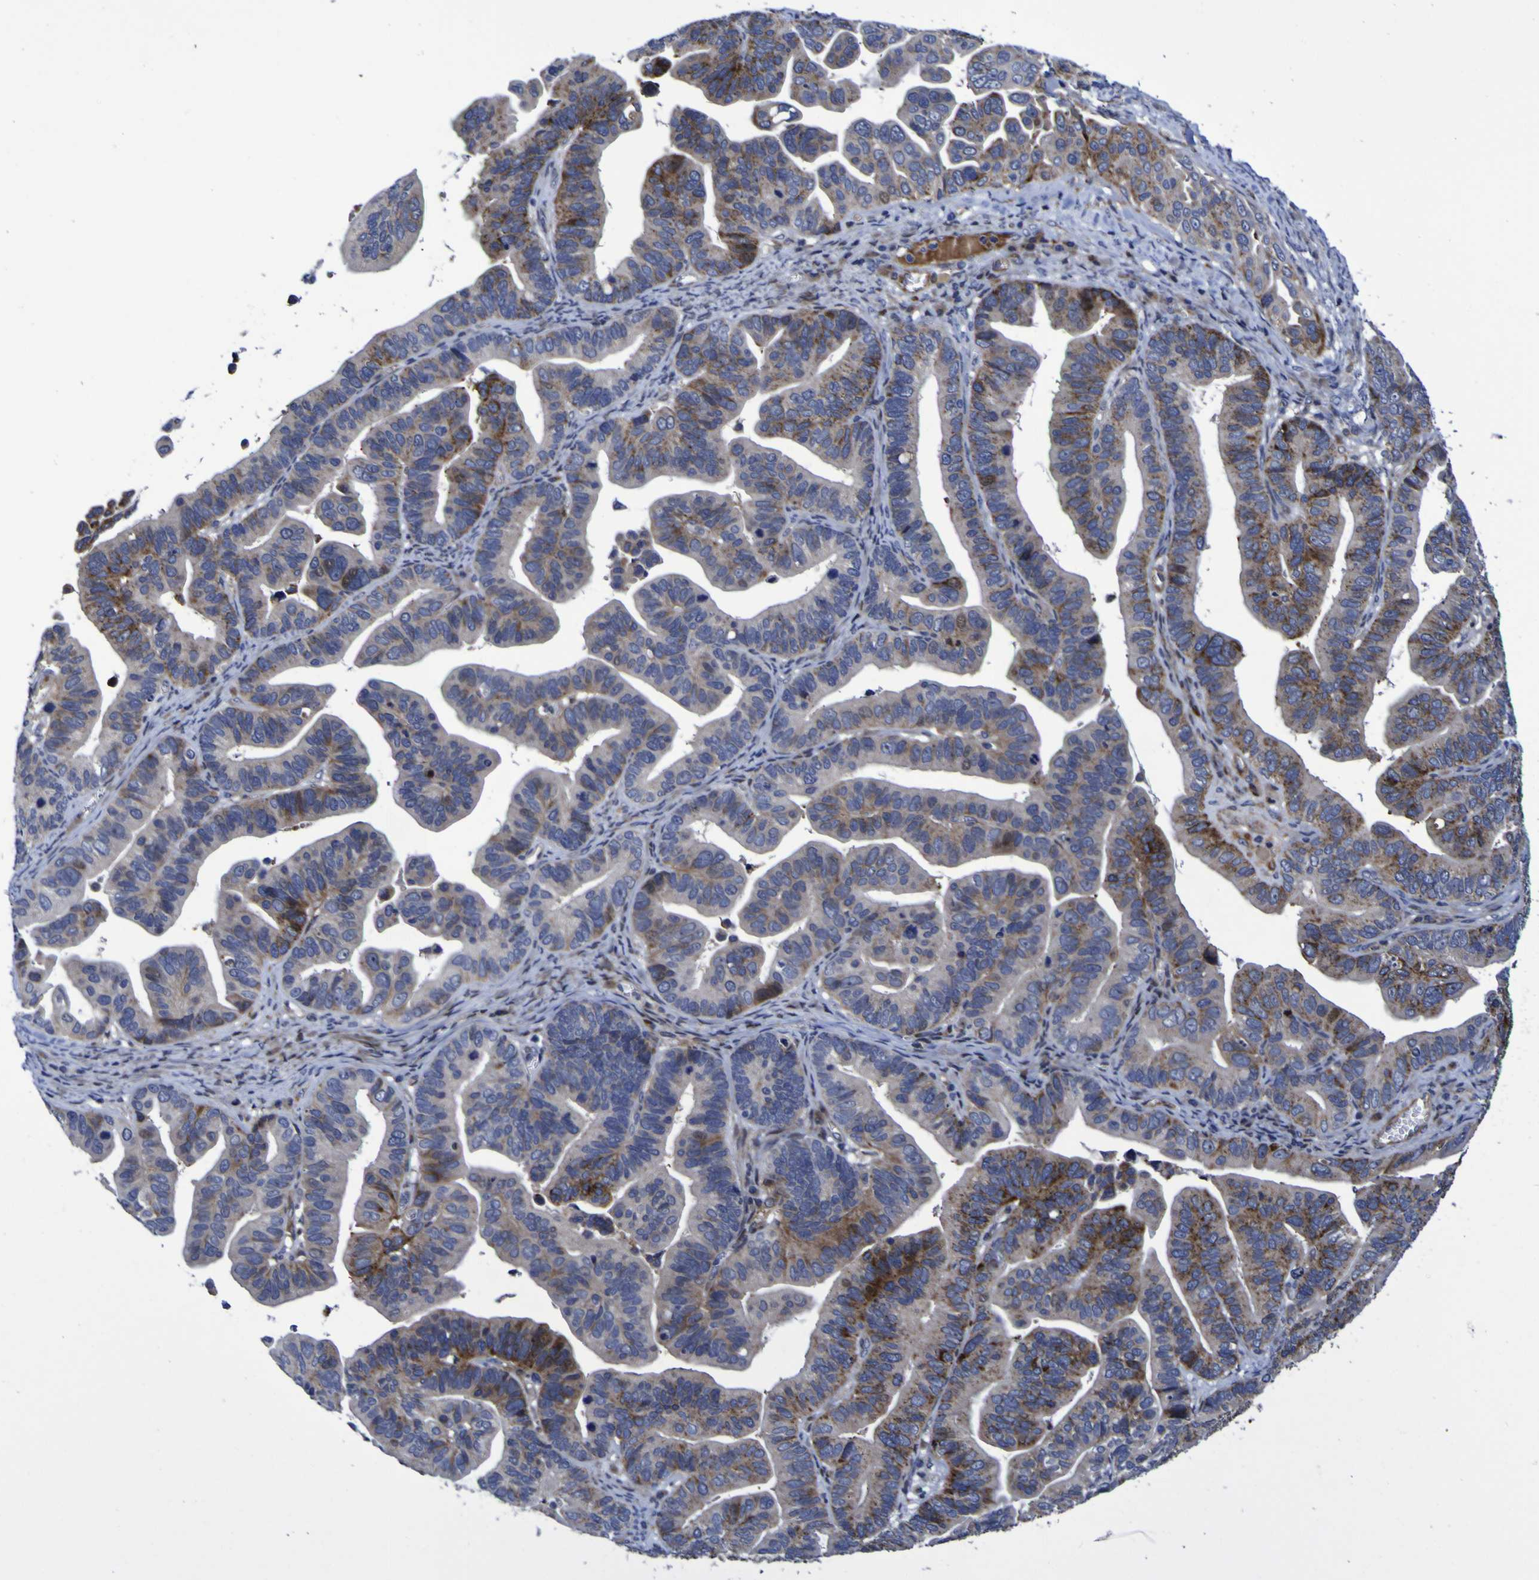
{"staining": {"intensity": "strong", "quantity": "<25%", "location": "cytoplasmic/membranous"}, "tissue": "ovarian cancer", "cell_type": "Tumor cells", "image_type": "cancer", "snomed": [{"axis": "morphology", "description": "Cystadenocarcinoma, serous, NOS"}, {"axis": "topography", "description": "Ovary"}], "caption": "Ovarian cancer (serous cystadenocarcinoma) stained for a protein (brown) demonstrates strong cytoplasmic/membranous positive positivity in about <25% of tumor cells.", "gene": "MGLL", "patient": {"sex": "female", "age": 56}}